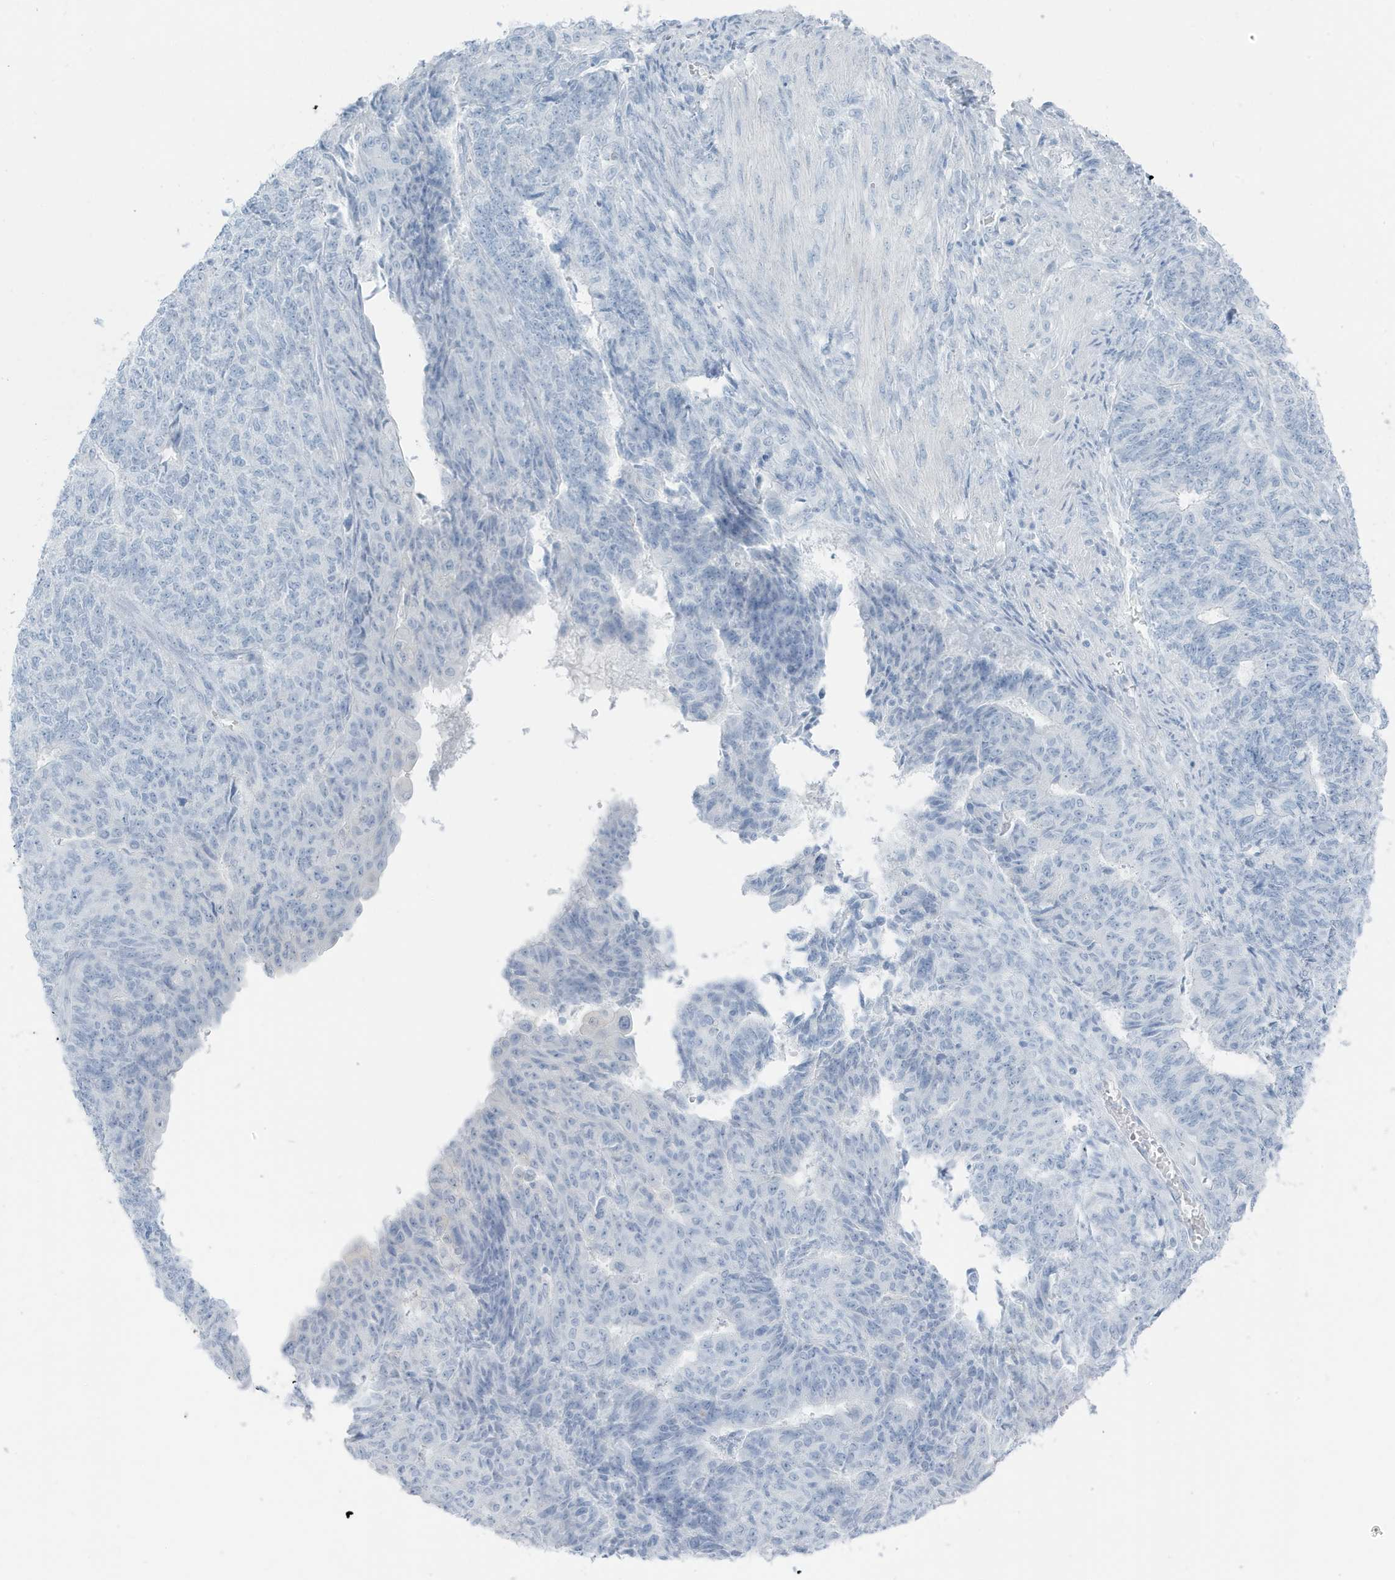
{"staining": {"intensity": "negative", "quantity": "none", "location": "none"}, "tissue": "endometrial cancer", "cell_type": "Tumor cells", "image_type": "cancer", "snomed": [{"axis": "morphology", "description": "Adenocarcinoma, NOS"}, {"axis": "topography", "description": "Endometrium"}], "caption": "The photomicrograph exhibits no staining of tumor cells in endometrial cancer.", "gene": "ZFP64", "patient": {"sex": "female", "age": 32}}